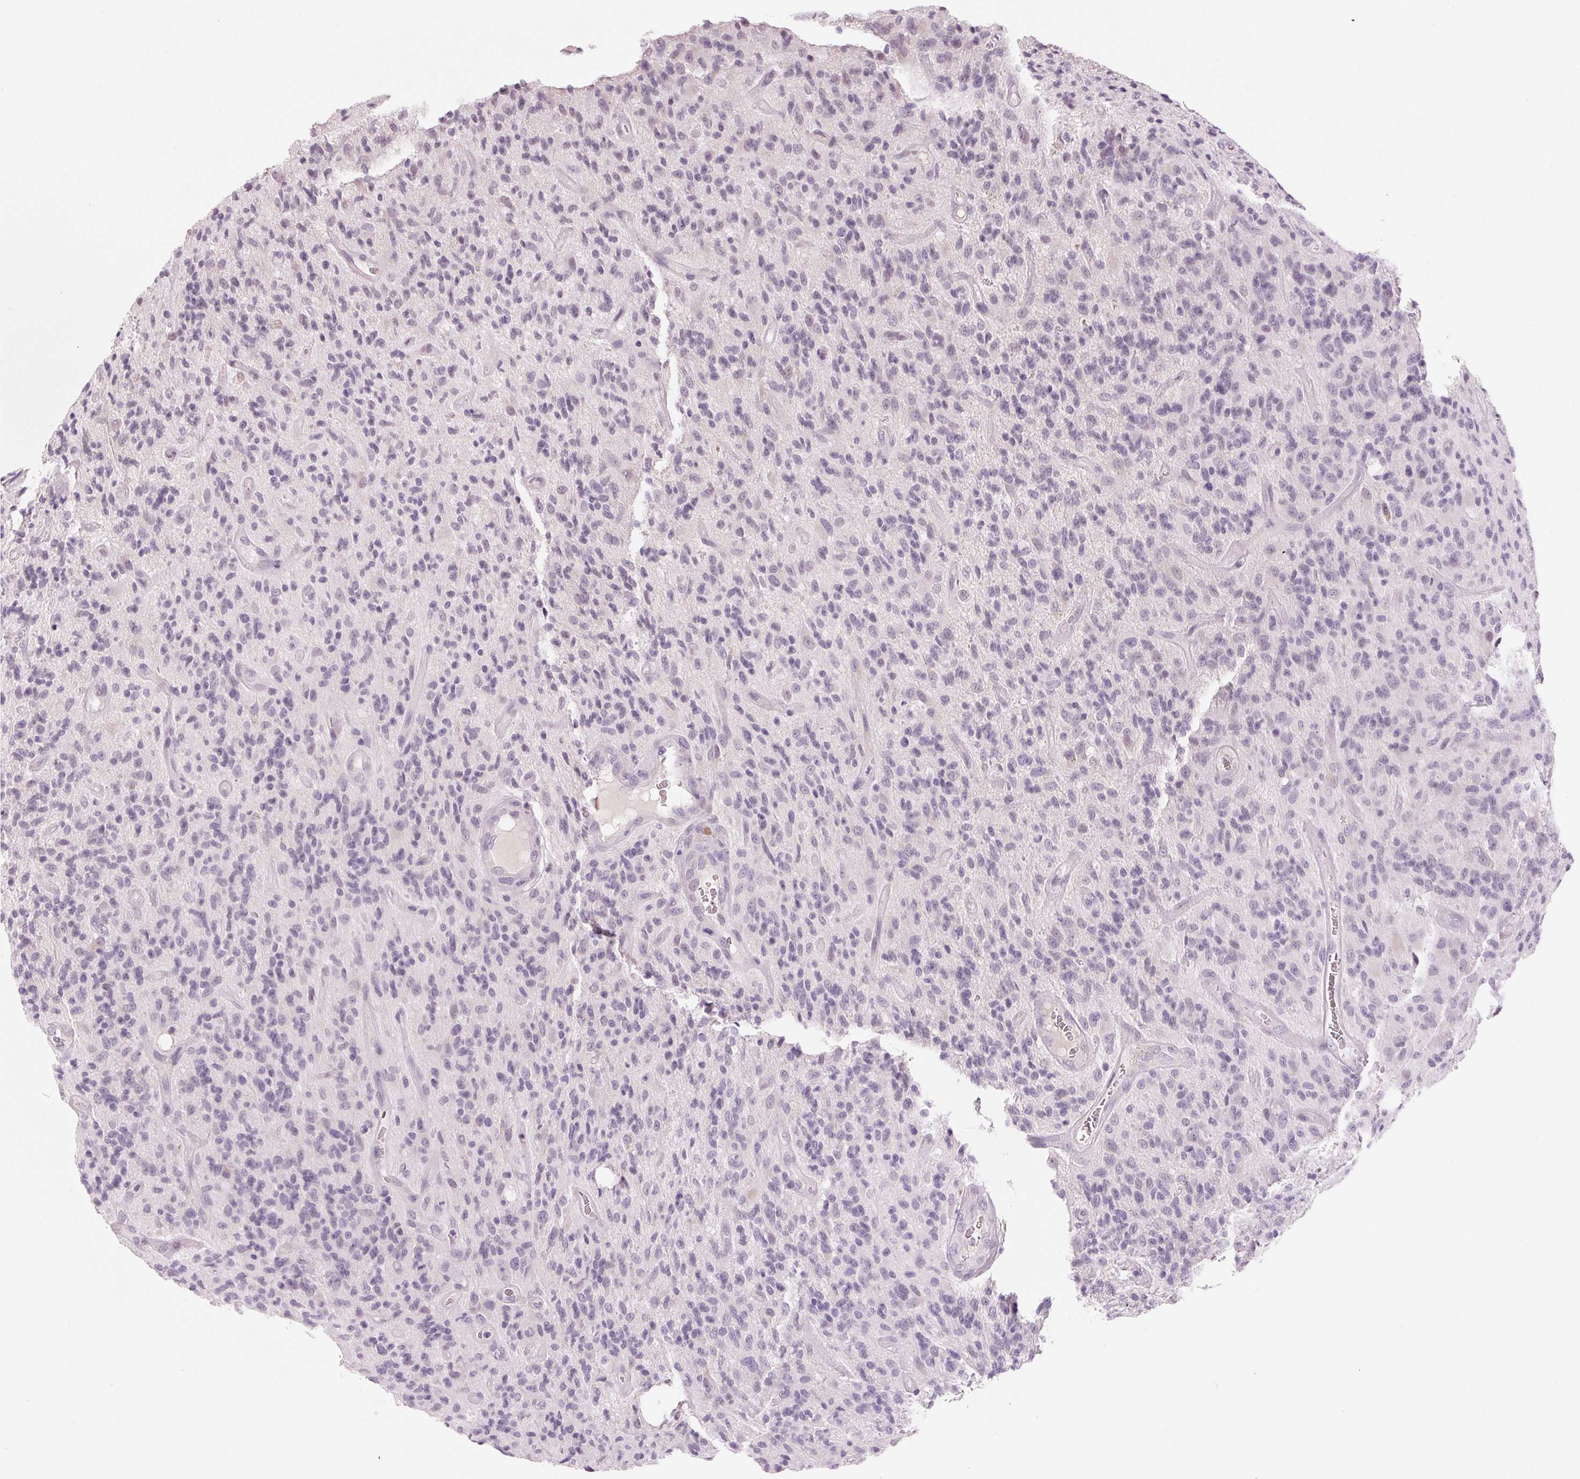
{"staining": {"intensity": "negative", "quantity": "none", "location": "none"}, "tissue": "glioma", "cell_type": "Tumor cells", "image_type": "cancer", "snomed": [{"axis": "morphology", "description": "Glioma, malignant, High grade"}, {"axis": "topography", "description": "Brain"}], "caption": "Immunohistochemical staining of glioma exhibits no significant expression in tumor cells.", "gene": "ADAM20", "patient": {"sex": "male", "age": 76}}